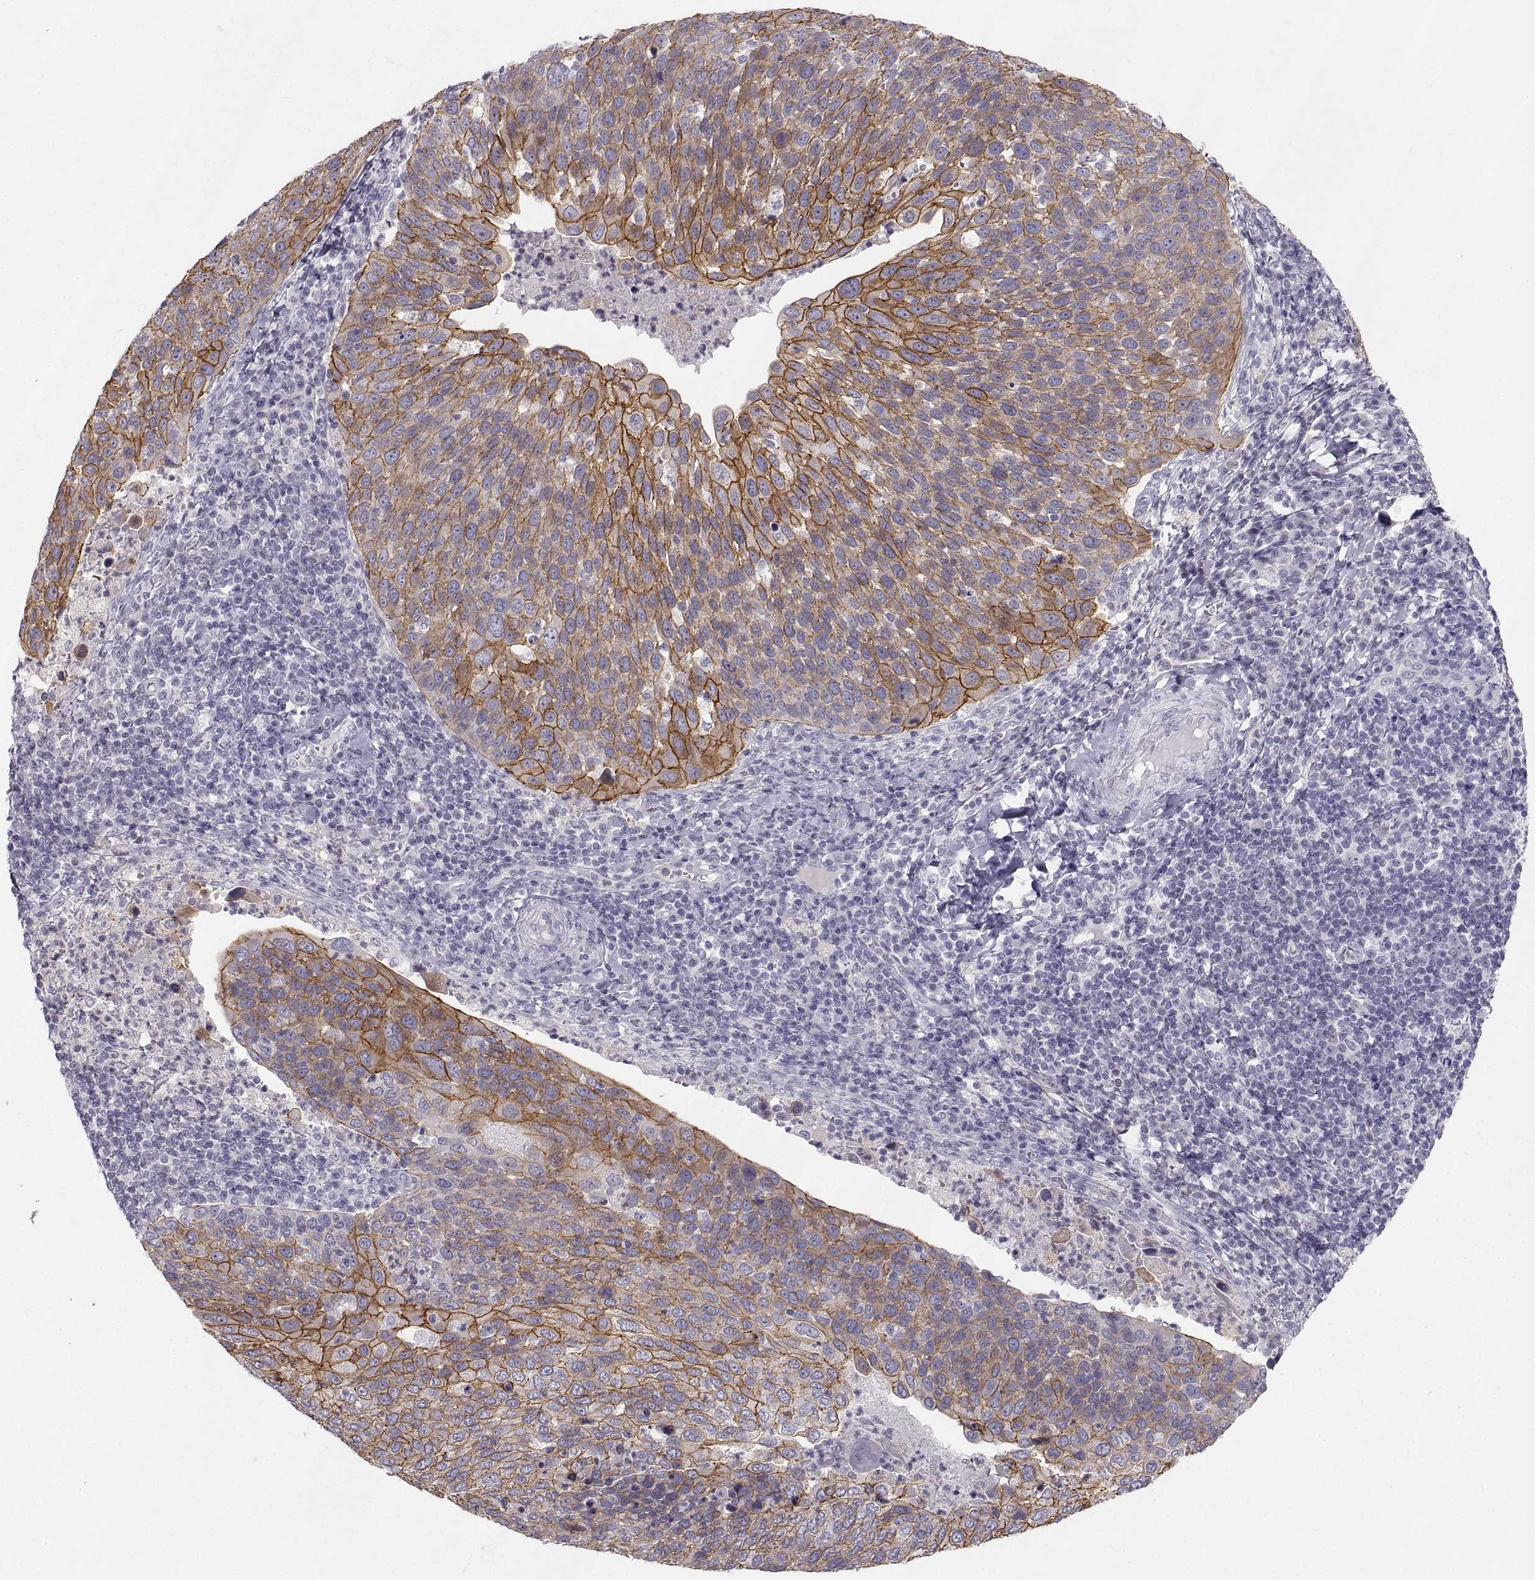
{"staining": {"intensity": "strong", "quantity": "25%-75%", "location": "cytoplasmic/membranous"}, "tissue": "cervical cancer", "cell_type": "Tumor cells", "image_type": "cancer", "snomed": [{"axis": "morphology", "description": "Squamous cell carcinoma, NOS"}, {"axis": "topography", "description": "Cervix"}], "caption": "This micrograph shows immunohistochemistry staining of human squamous cell carcinoma (cervical), with high strong cytoplasmic/membranous positivity in about 25%-75% of tumor cells.", "gene": "ZNF185", "patient": {"sex": "female", "age": 54}}